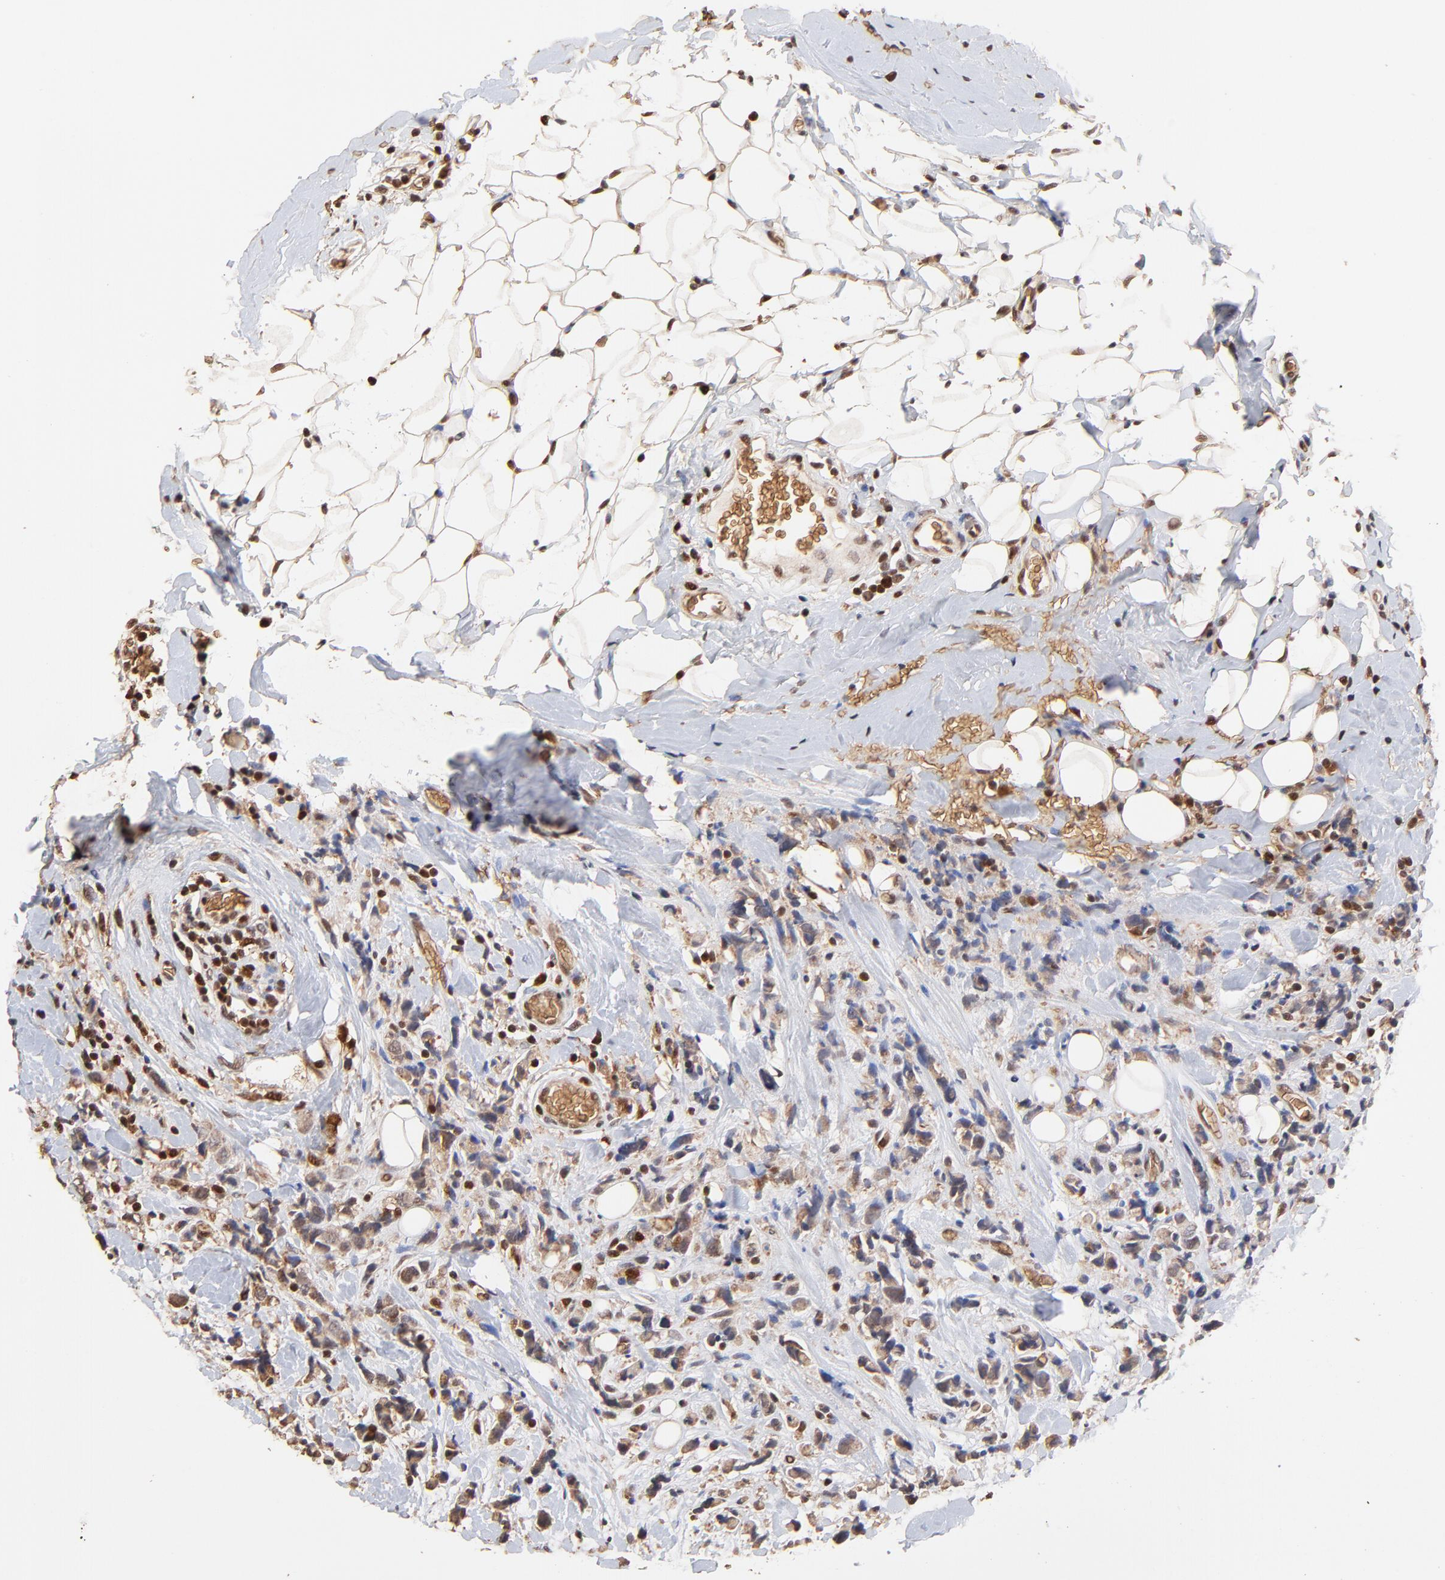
{"staining": {"intensity": "moderate", "quantity": ">75%", "location": "cytoplasmic/membranous"}, "tissue": "breast cancer", "cell_type": "Tumor cells", "image_type": "cancer", "snomed": [{"axis": "morphology", "description": "Lobular carcinoma"}, {"axis": "topography", "description": "Breast"}], "caption": "Protein positivity by immunohistochemistry (IHC) demonstrates moderate cytoplasmic/membranous positivity in about >75% of tumor cells in breast cancer.", "gene": "CASP1", "patient": {"sex": "female", "age": 57}}